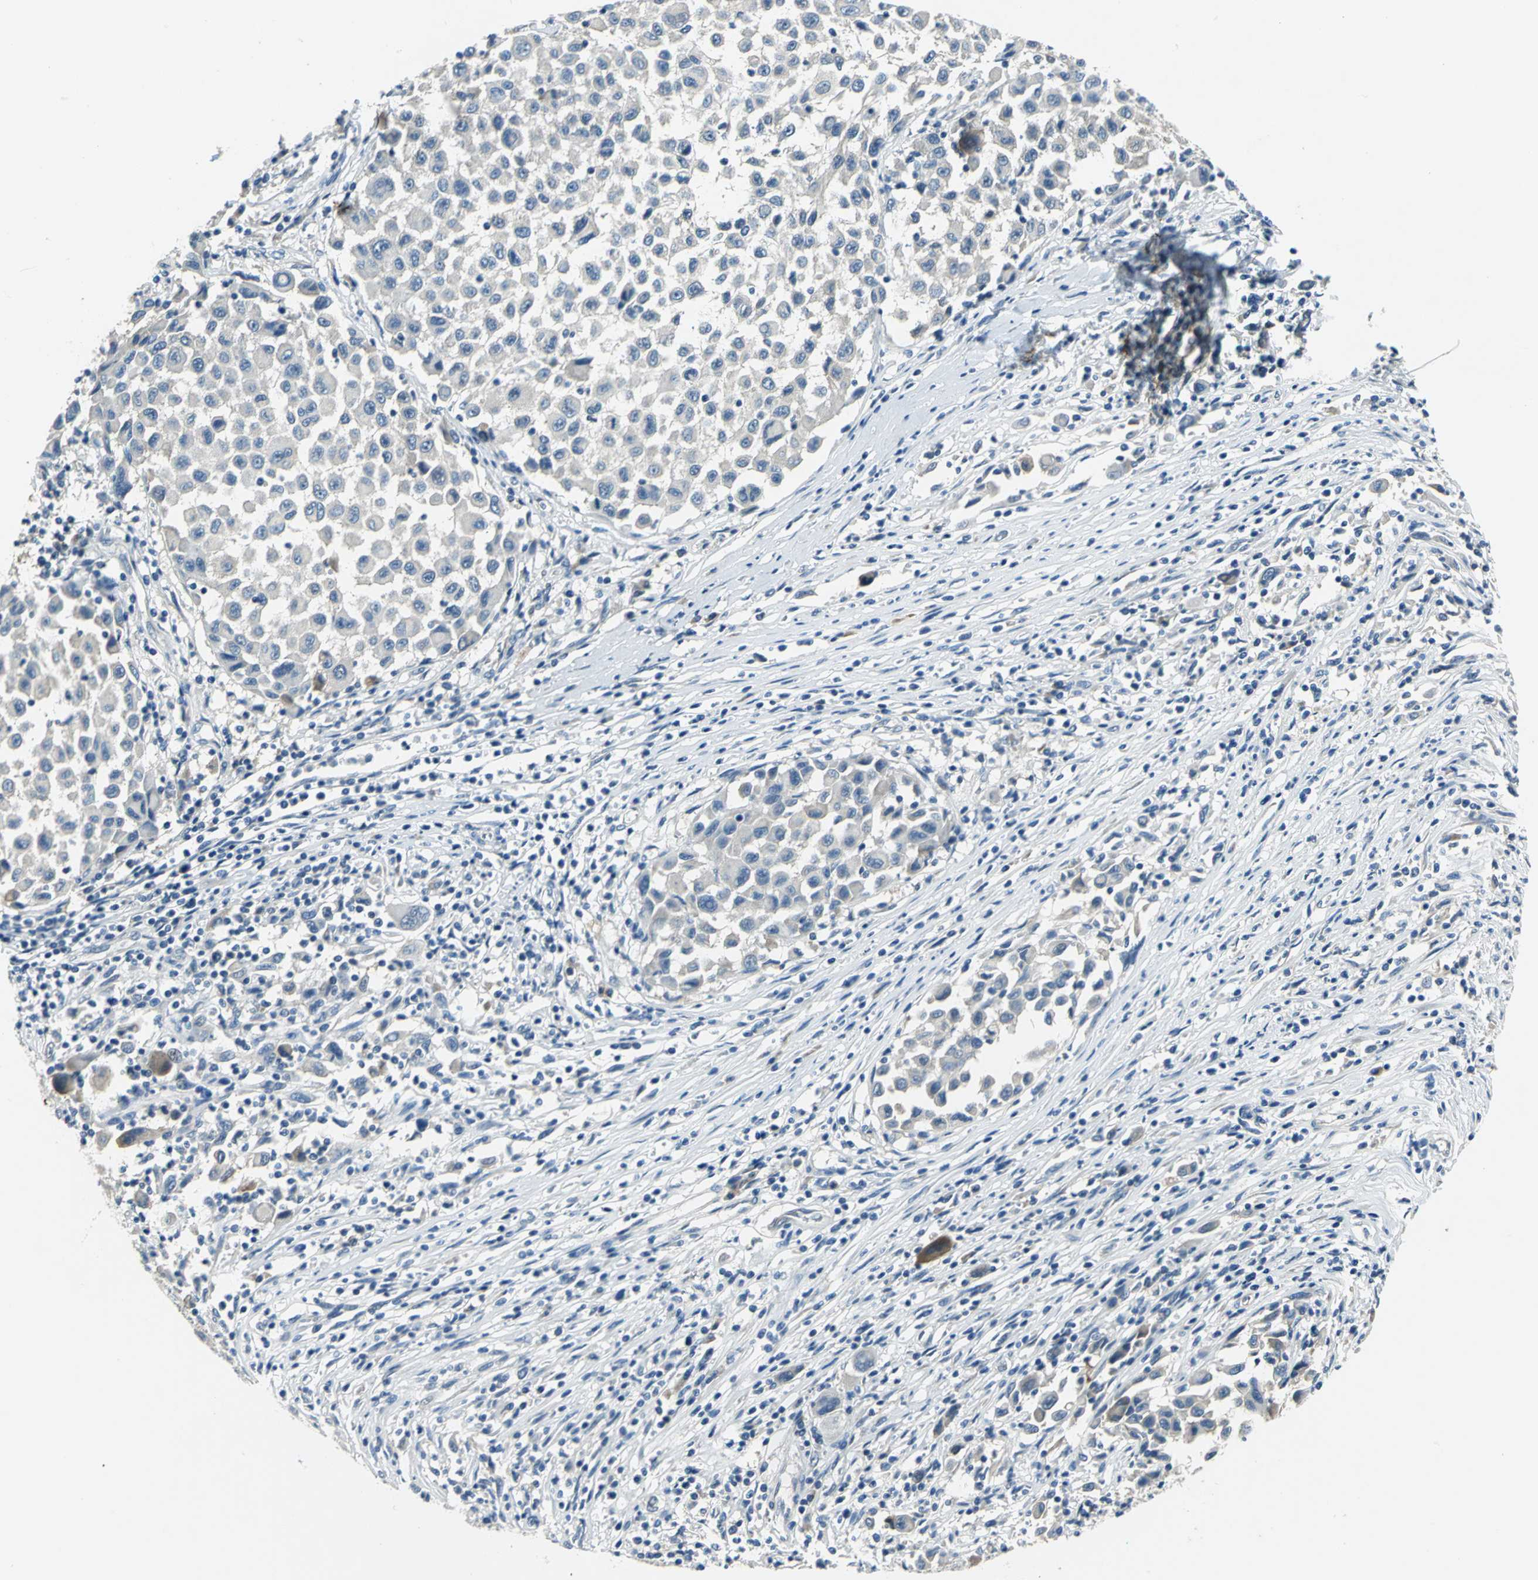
{"staining": {"intensity": "negative", "quantity": "none", "location": "none"}, "tissue": "melanoma", "cell_type": "Tumor cells", "image_type": "cancer", "snomed": [{"axis": "morphology", "description": "Malignant melanoma, Metastatic site"}, {"axis": "topography", "description": "Lymph node"}], "caption": "Immunohistochemical staining of human melanoma exhibits no significant staining in tumor cells.", "gene": "SLC16A7", "patient": {"sex": "male", "age": 61}}